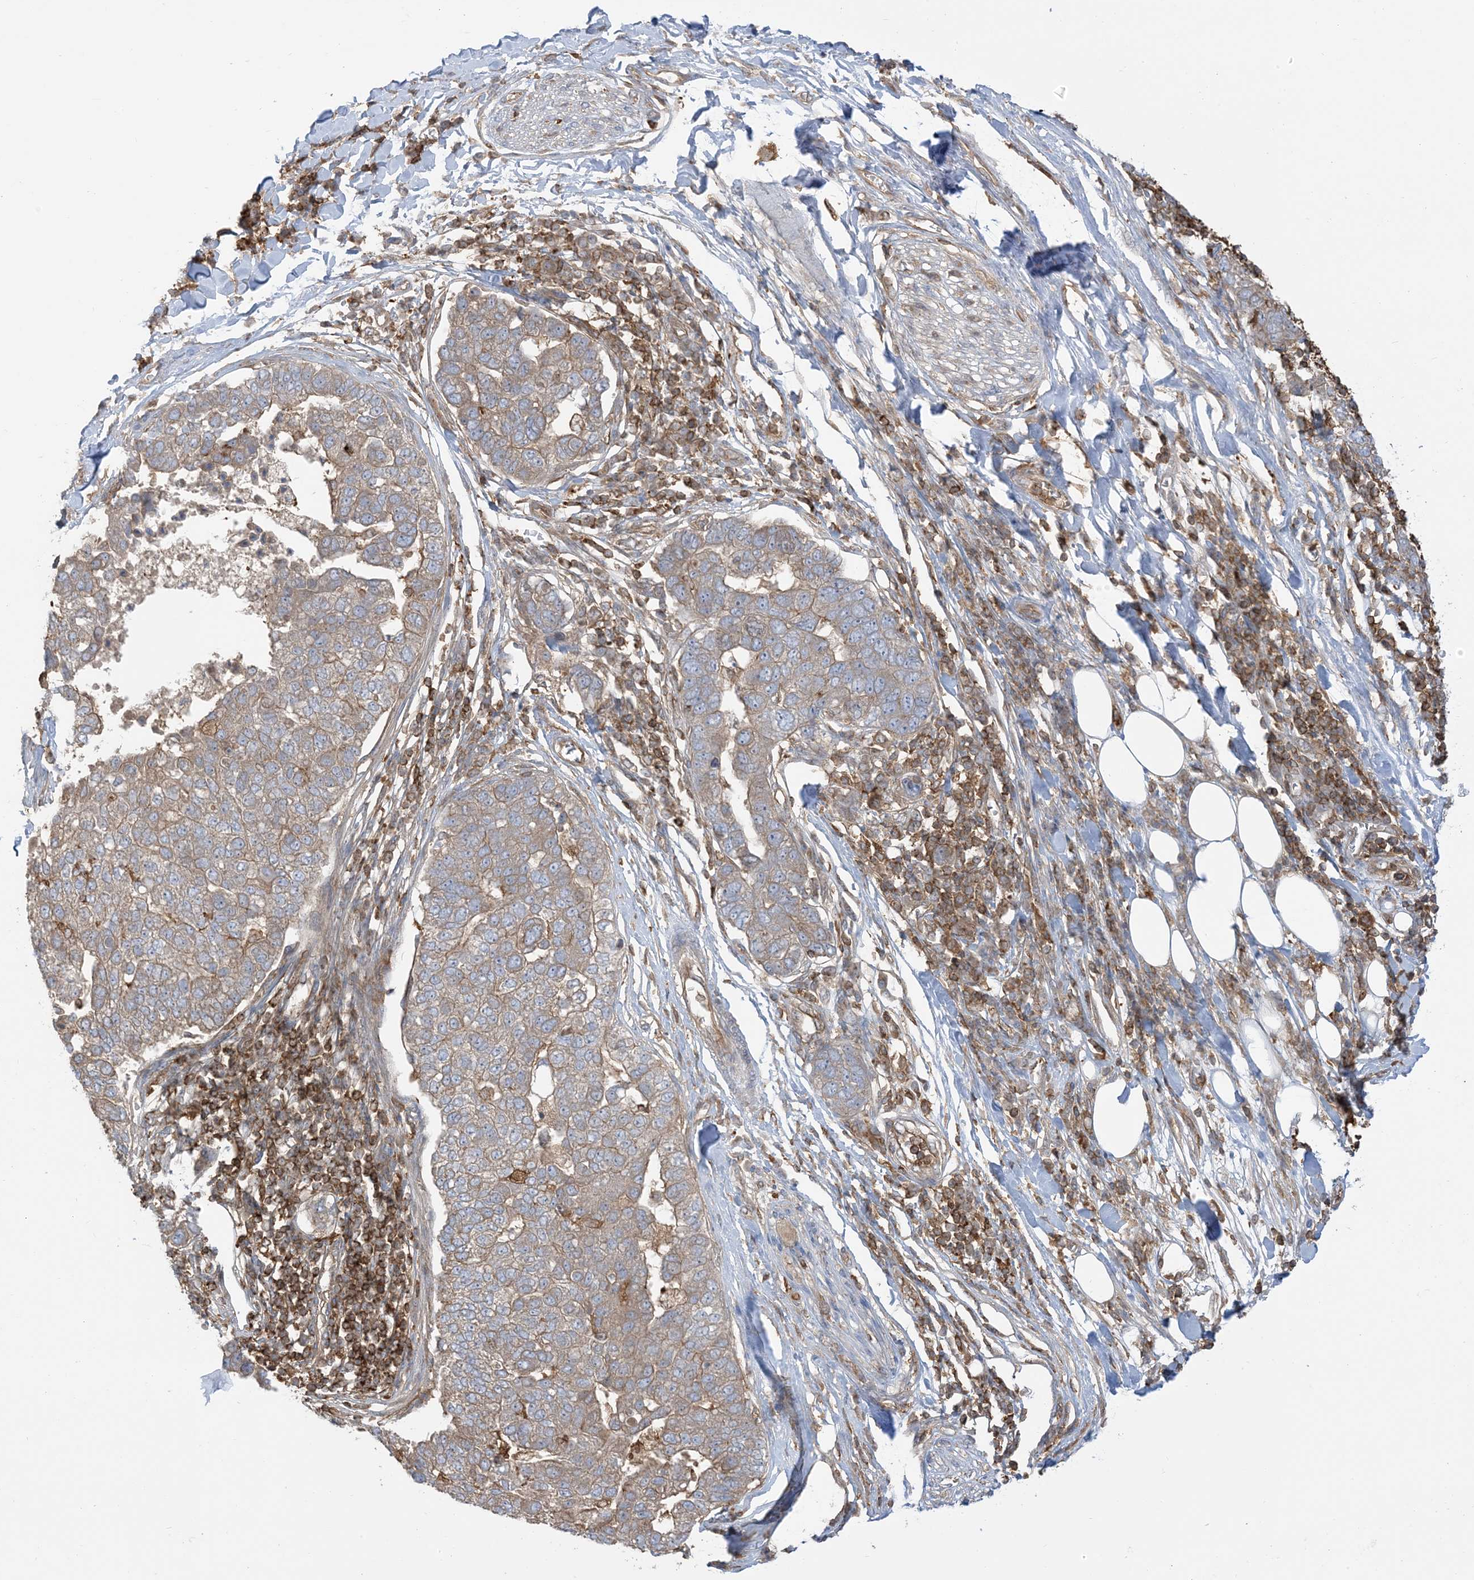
{"staining": {"intensity": "weak", "quantity": ">75%", "location": "cytoplasmic/membranous"}, "tissue": "pancreatic cancer", "cell_type": "Tumor cells", "image_type": "cancer", "snomed": [{"axis": "morphology", "description": "Adenocarcinoma, NOS"}, {"axis": "topography", "description": "Pancreas"}], "caption": "This micrograph reveals pancreatic cancer stained with immunohistochemistry to label a protein in brown. The cytoplasmic/membranous of tumor cells show weak positivity for the protein. Nuclei are counter-stained blue.", "gene": "CAPZB", "patient": {"sex": "female", "age": 61}}